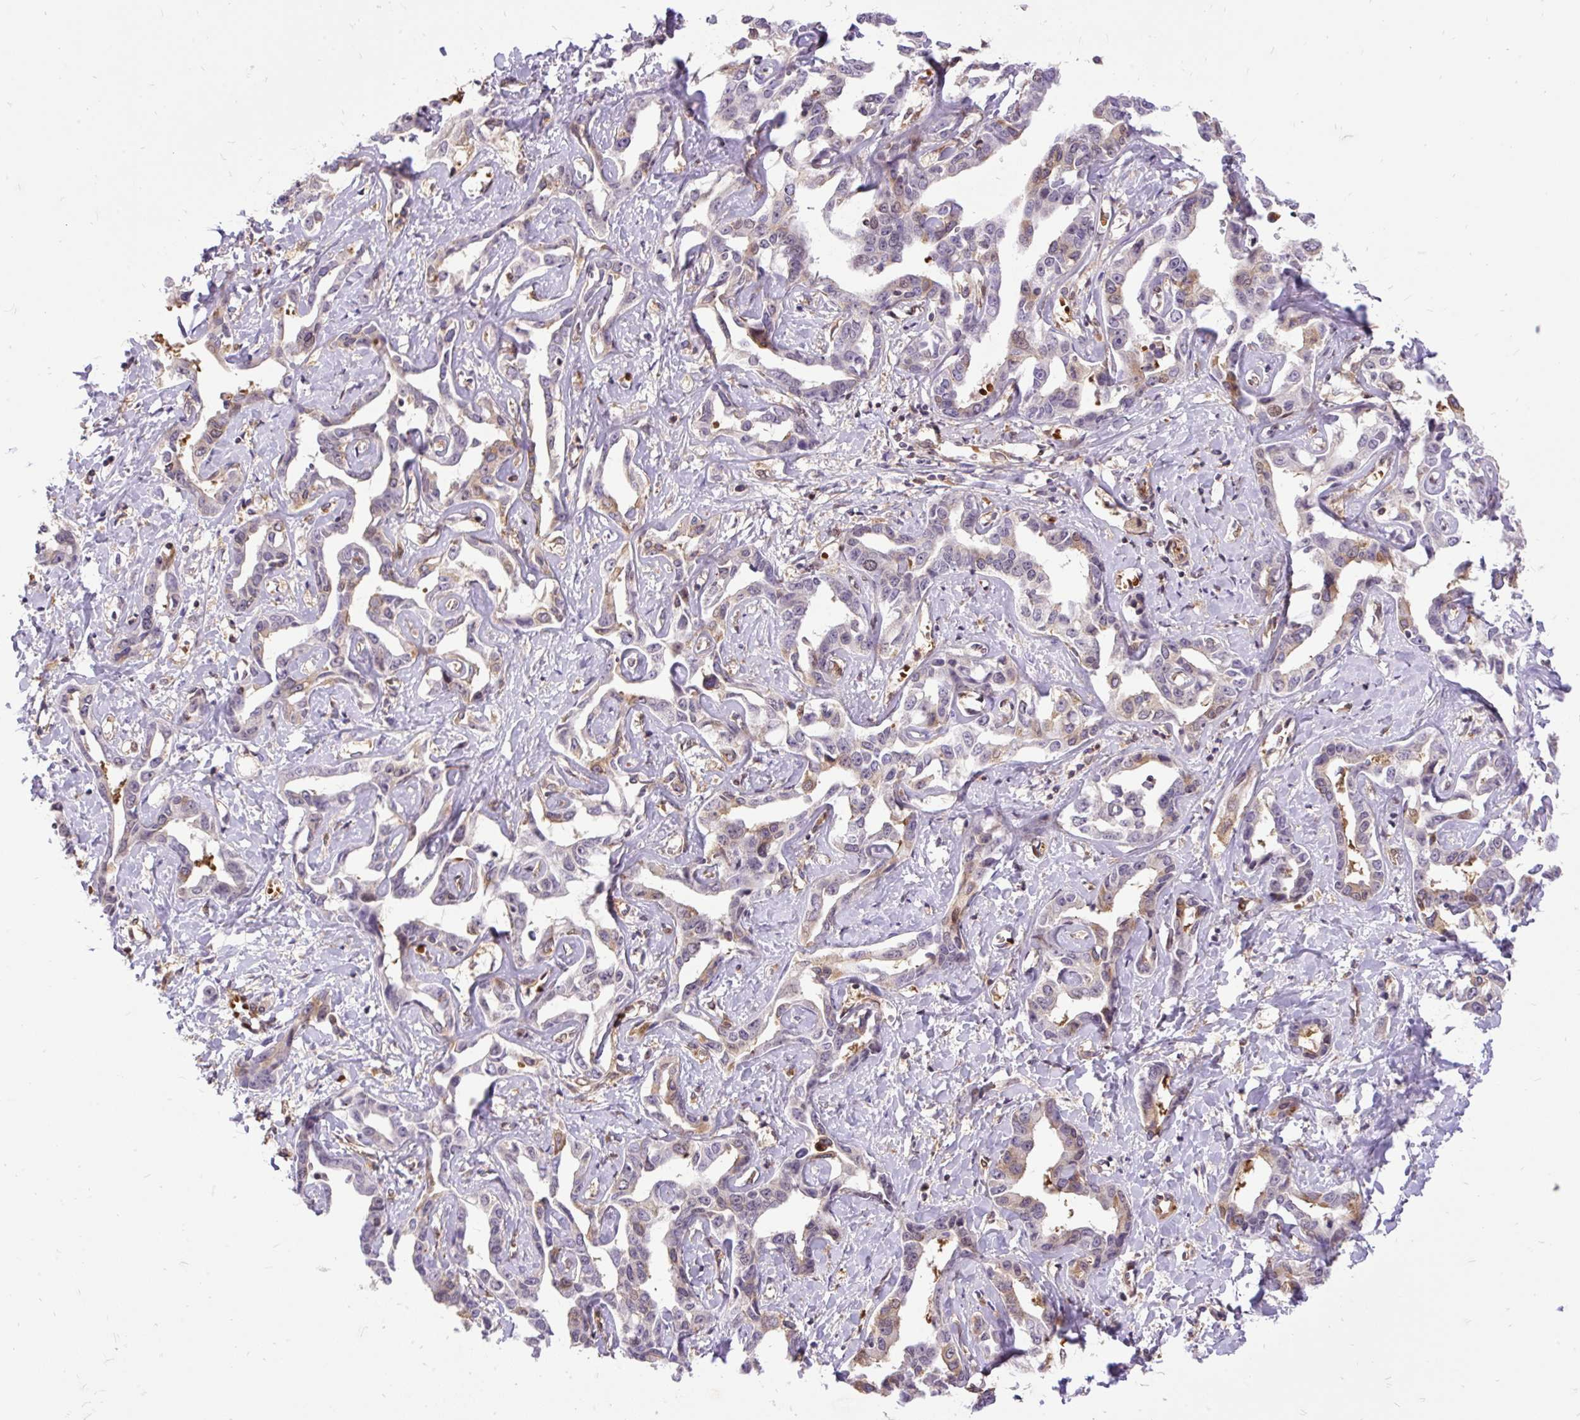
{"staining": {"intensity": "weak", "quantity": "25%-75%", "location": "cytoplasmic/membranous"}, "tissue": "liver cancer", "cell_type": "Tumor cells", "image_type": "cancer", "snomed": [{"axis": "morphology", "description": "Cholangiocarcinoma"}, {"axis": "topography", "description": "Liver"}], "caption": "A brown stain shows weak cytoplasmic/membranous positivity of a protein in liver cancer tumor cells.", "gene": "TRIM17", "patient": {"sex": "male", "age": 59}}